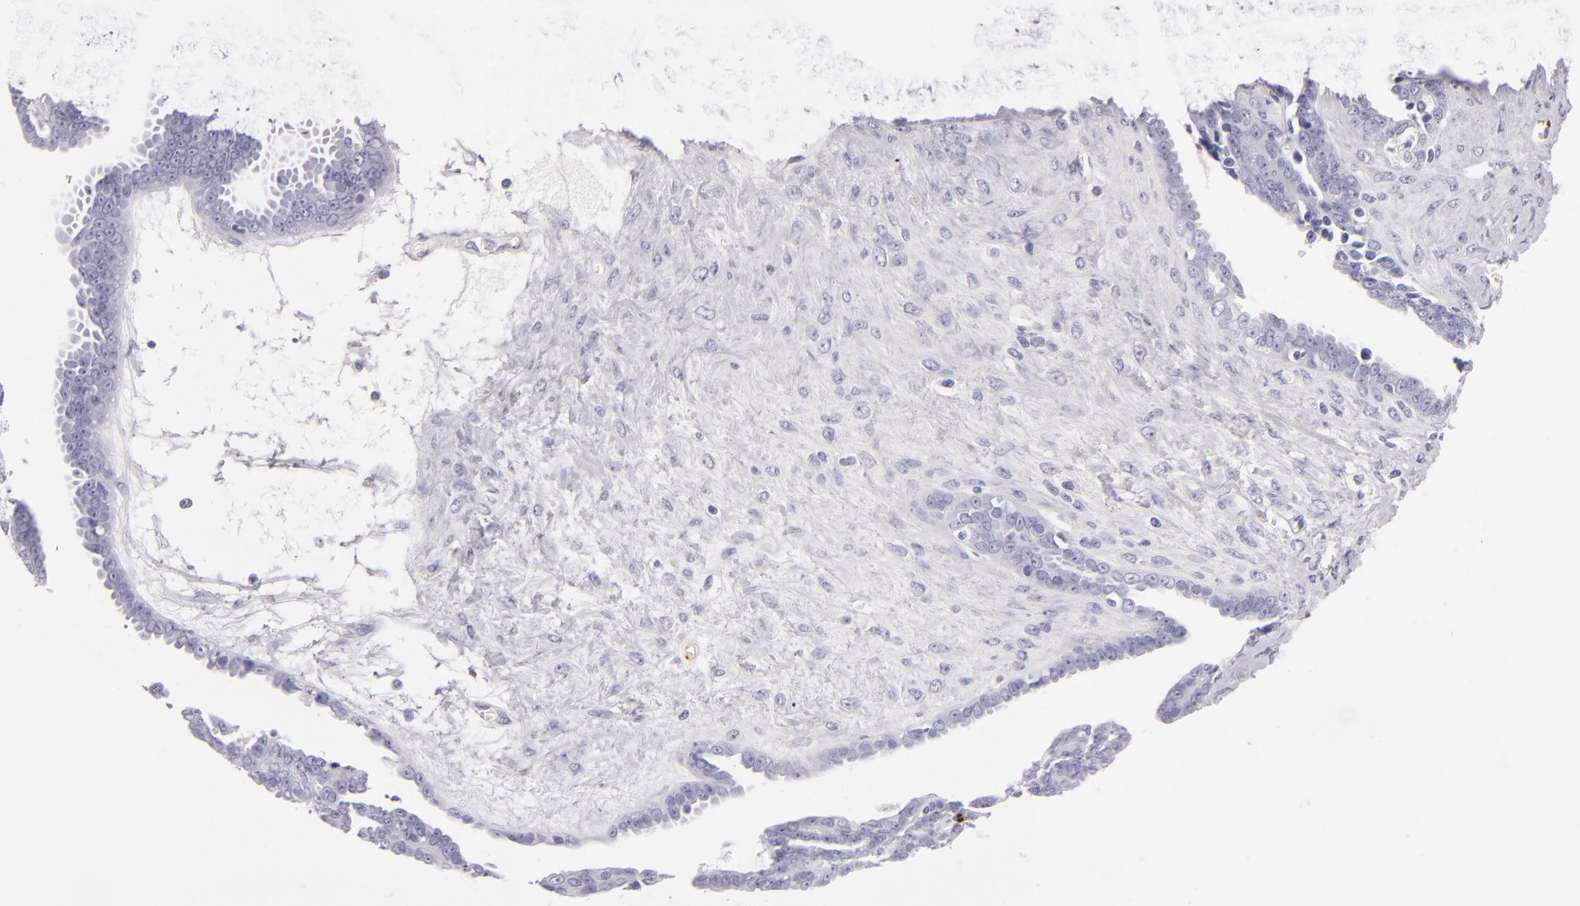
{"staining": {"intensity": "negative", "quantity": "none", "location": "none"}, "tissue": "ovarian cancer", "cell_type": "Tumor cells", "image_type": "cancer", "snomed": [{"axis": "morphology", "description": "Cystadenocarcinoma, serous, NOS"}, {"axis": "topography", "description": "Ovary"}], "caption": "Protein analysis of ovarian cancer (serous cystadenocarcinoma) reveals no significant staining in tumor cells.", "gene": "GP1BA", "patient": {"sex": "female", "age": 71}}